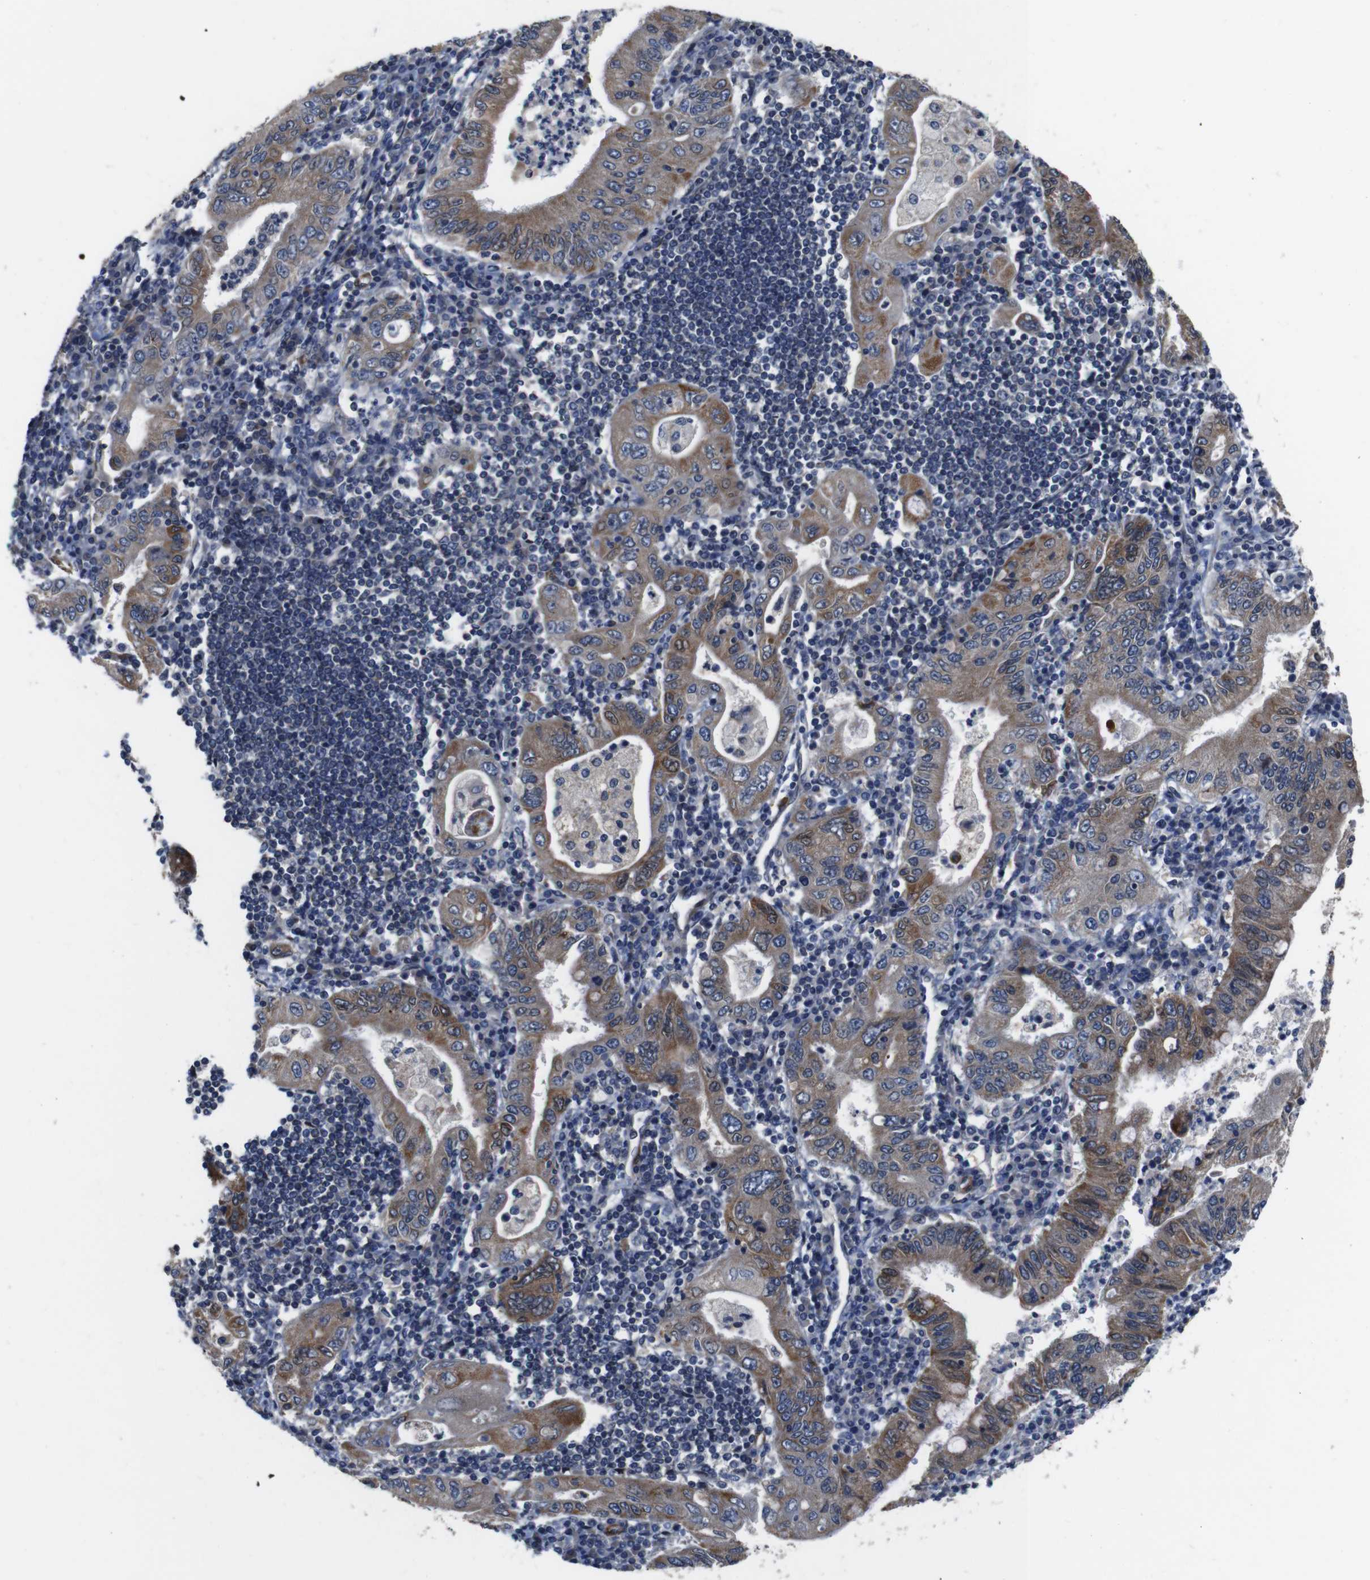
{"staining": {"intensity": "moderate", "quantity": ">75%", "location": "cytoplasmic/membranous,nuclear"}, "tissue": "stomach cancer", "cell_type": "Tumor cells", "image_type": "cancer", "snomed": [{"axis": "morphology", "description": "Normal tissue, NOS"}, {"axis": "morphology", "description": "Adenocarcinoma, NOS"}, {"axis": "topography", "description": "Esophagus"}, {"axis": "topography", "description": "Stomach, upper"}, {"axis": "topography", "description": "Peripheral nerve tissue"}], "caption": "This micrograph demonstrates immunohistochemistry (IHC) staining of human stomach cancer (adenocarcinoma), with medium moderate cytoplasmic/membranous and nuclear staining in about >75% of tumor cells.", "gene": "GGT7", "patient": {"sex": "male", "age": 62}}